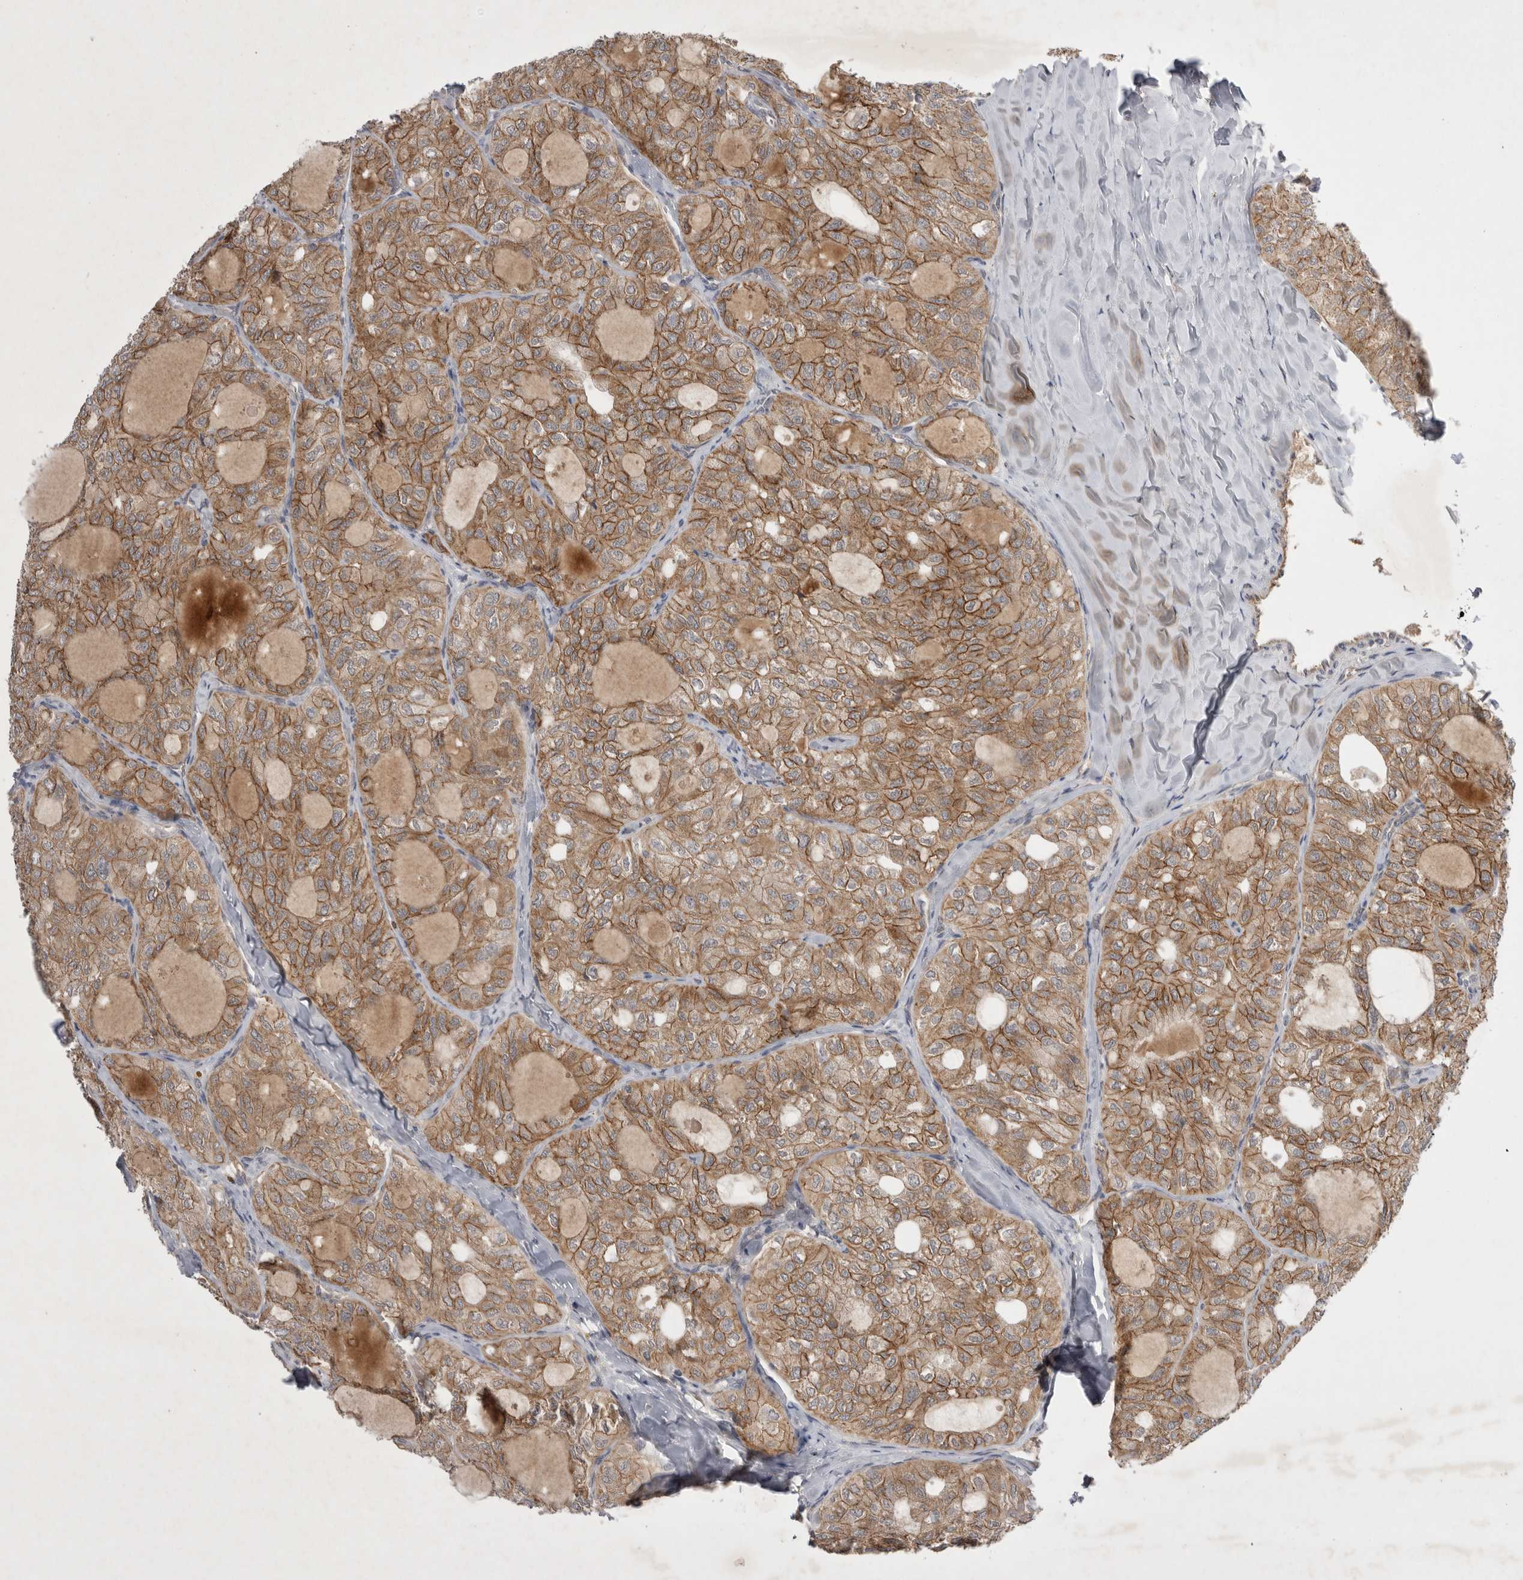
{"staining": {"intensity": "moderate", "quantity": ">75%", "location": "cytoplasmic/membranous"}, "tissue": "thyroid cancer", "cell_type": "Tumor cells", "image_type": "cancer", "snomed": [{"axis": "morphology", "description": "Follicular adenoma carcinoma, NOS"}, {"axis": "topography", "description": "Thyroid gland"}], "caption": "A brown stain shows moderate cytoplasmic/membranous positivity of a protein in thyroid follicular adenoma carcinoma tumor cells.", "gene": "NRCAM", "patient": {"sex": "male", "age": 75}}